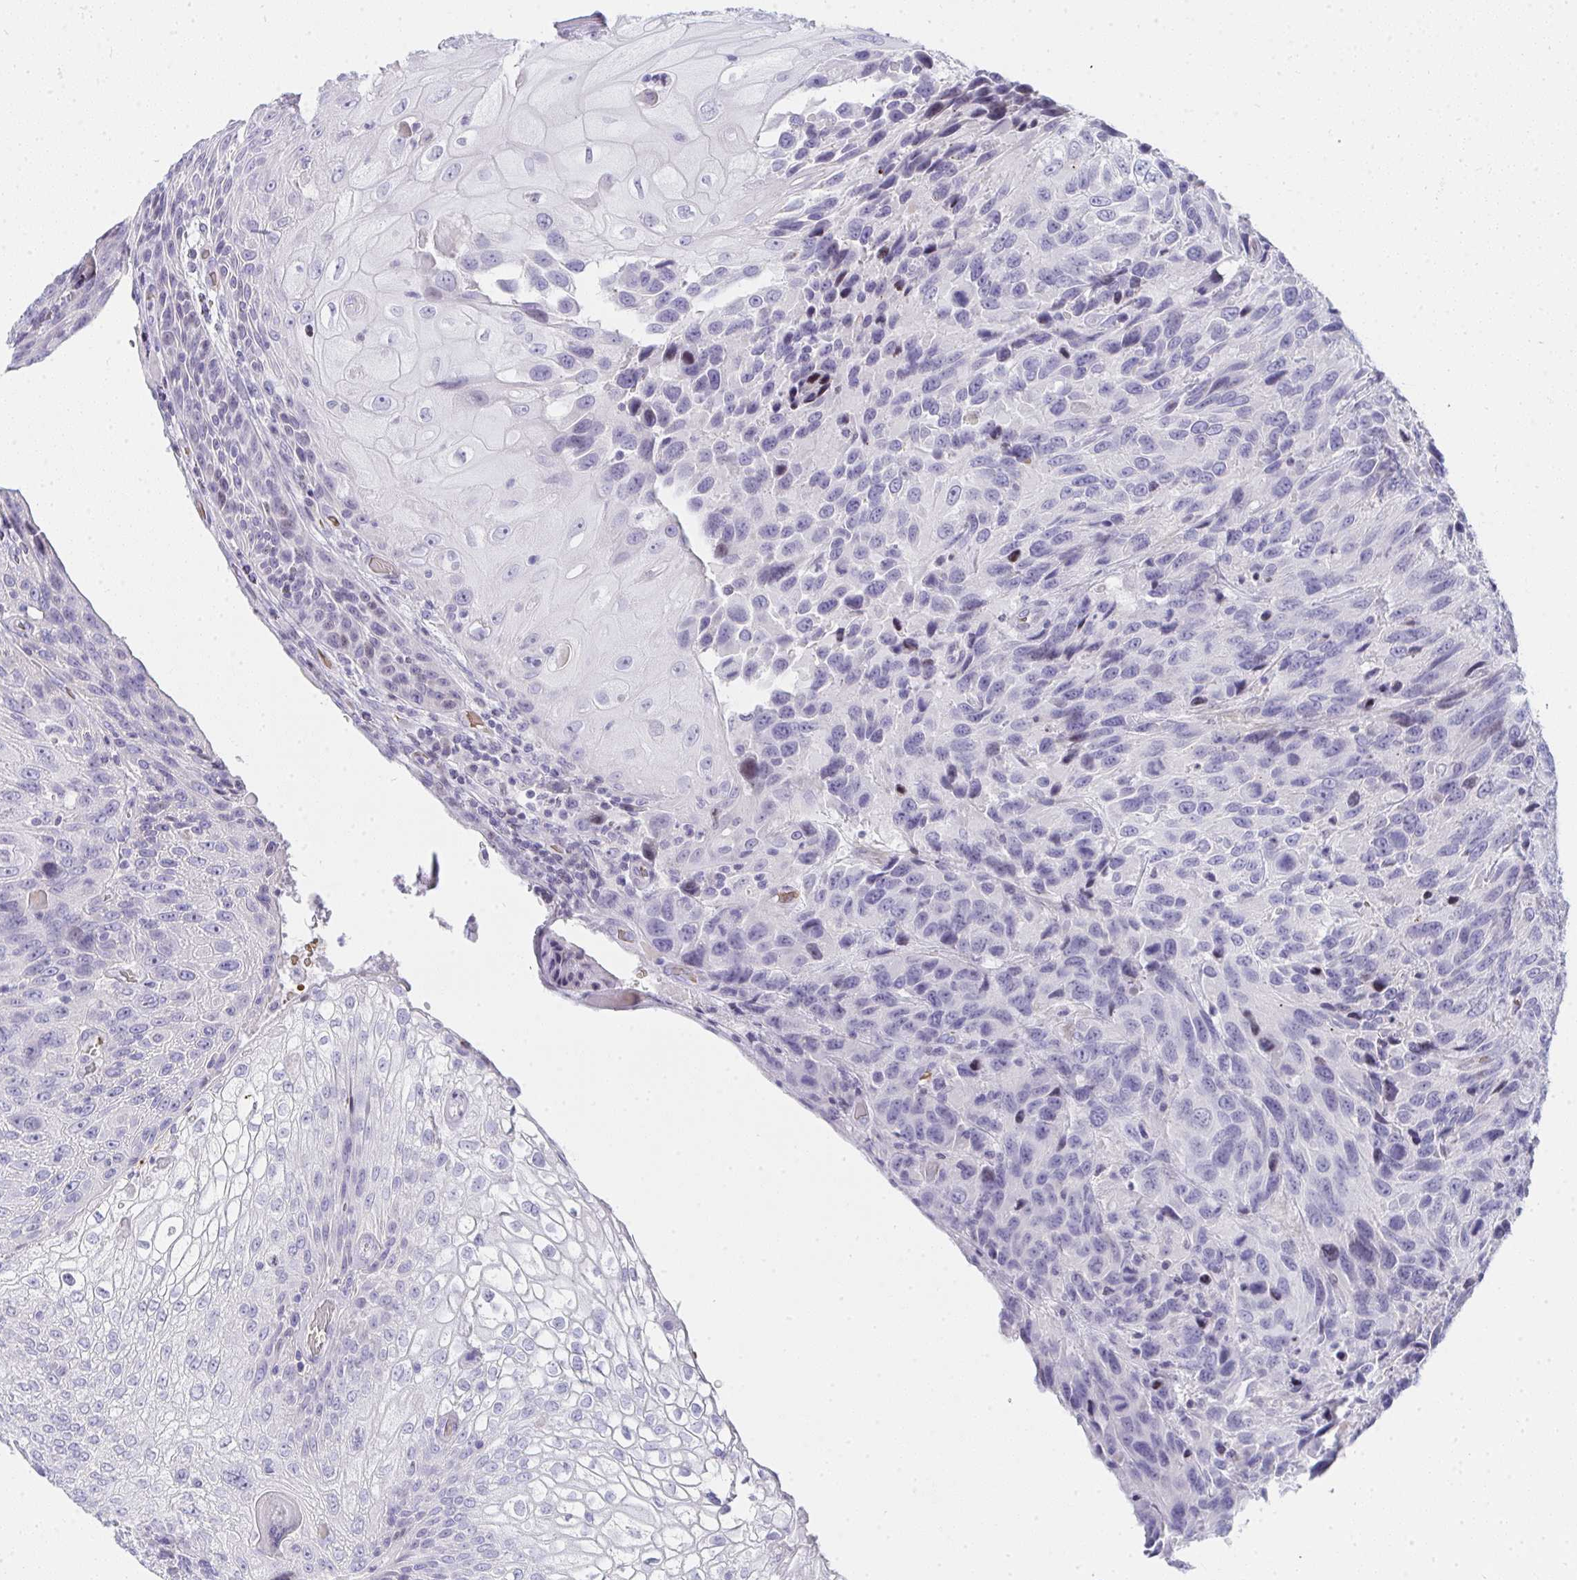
{"staining": {"intensity": "negative", "quantity": "none", "location": "none"}, "tissue": "urothelial cancer", "cell_type": "Tumor cells", "image_type": "cancer", "snomed": [{"axis": "morphology", "description": "Urothelial carcinoma, High grade"}, {"axis": "topography", "description": "Urinary bladder"}], "caption": "Tumor cells show no significant protein staining in high-grade urothelial carcinoma.", "gene": "ZNF182", "patient": {"sex": "female", "age": 70}}